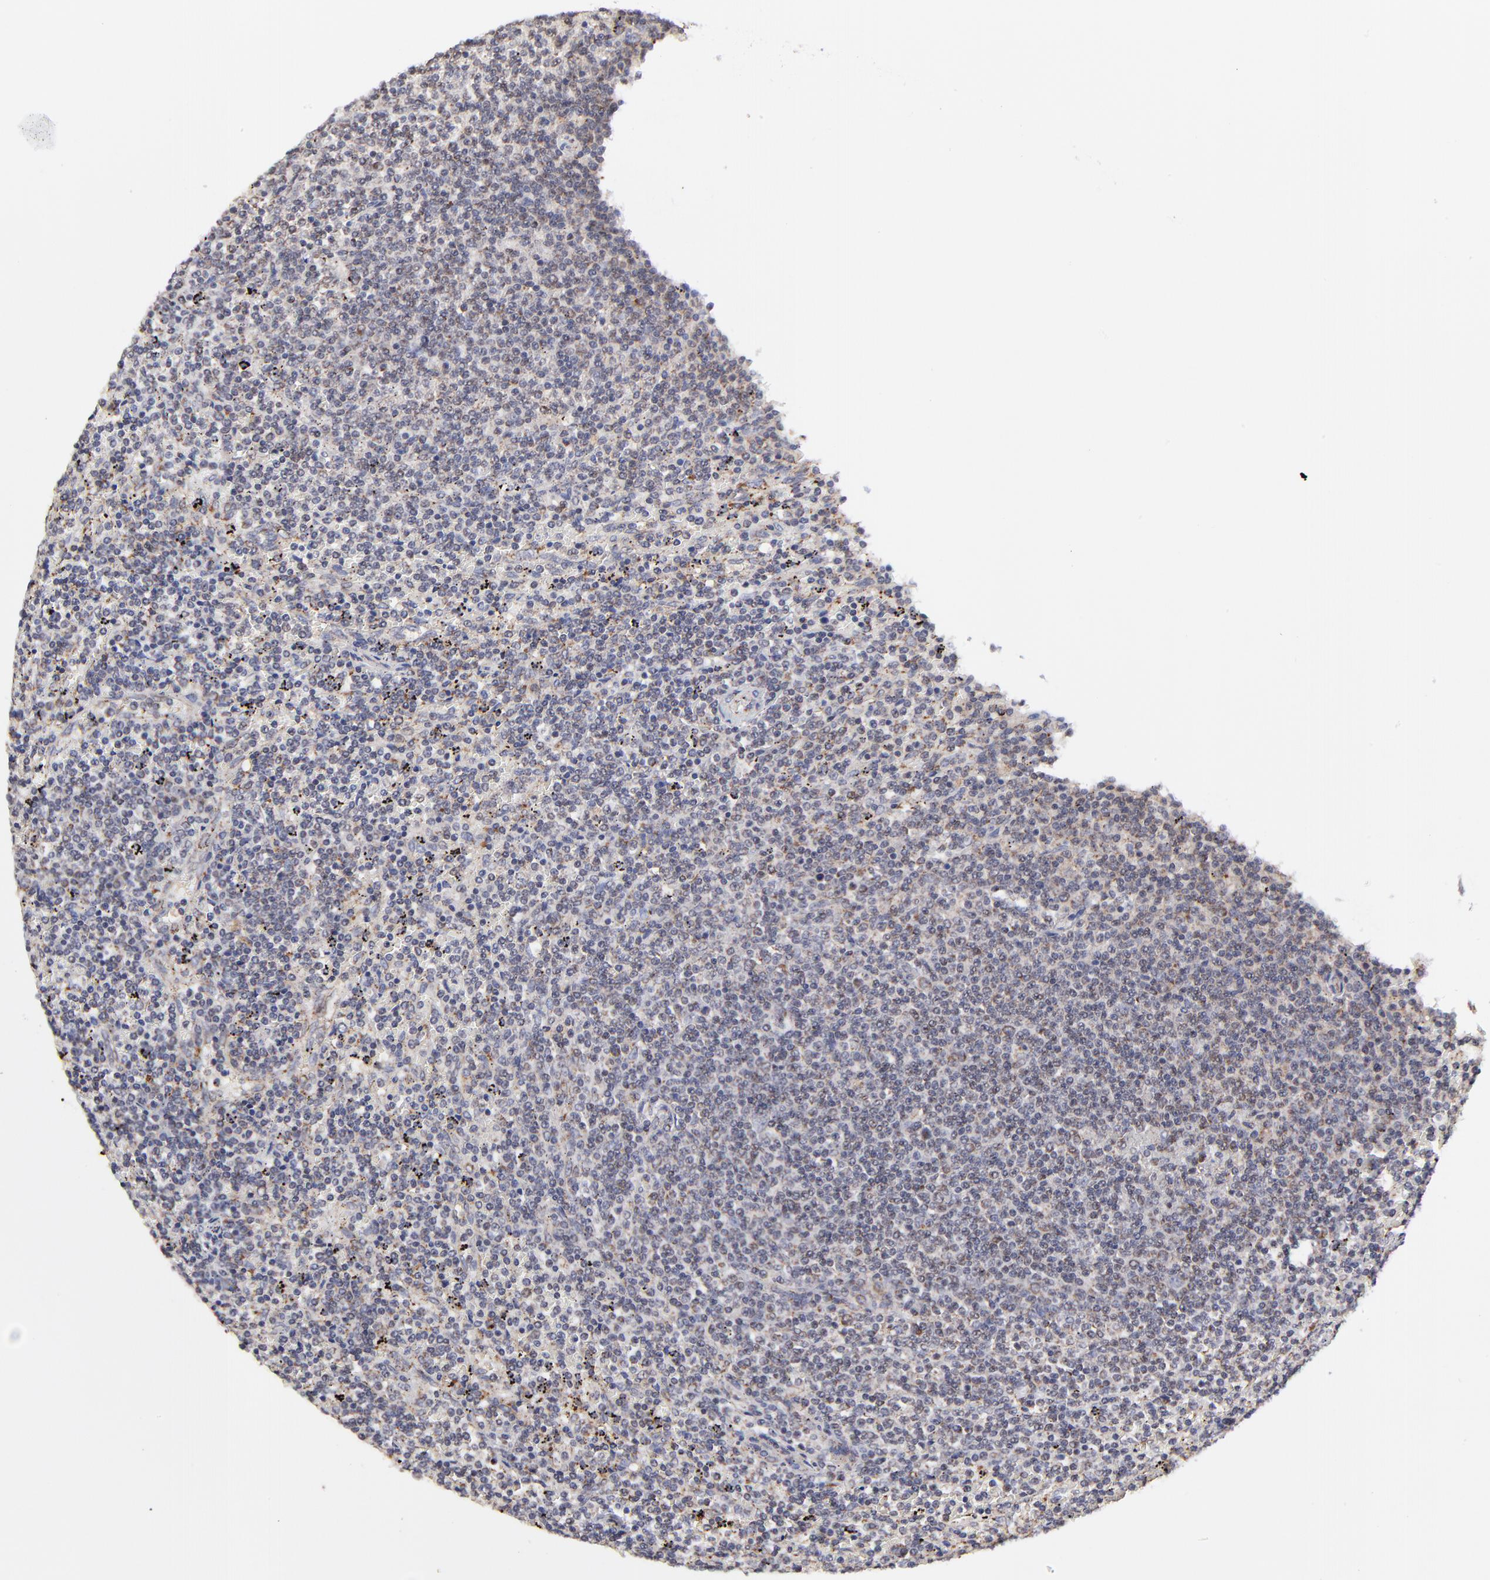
{"staining": {"intensity": "negative", "quantity": "none", "location": "none"}, "tissue": "lymphoma", "cell_type": "Tumor cells", "image_type": "cancer", "snomed": [{"axis": "morphology", "description": "Malignant lymphoma, non-Hodgkin's type, Low grade"}, {"axis": "topography", "description": "Spleen"}], "caption": "DAB immunohistochemical staining of lymphoma displays no significant positivity in tumor cells. The staining is performed using DAB brown chromogen with nuclei counter-stained in using hematoxylin.", "gene": "MAP2K7", "patient": {"sex": "female", "age": 50}}